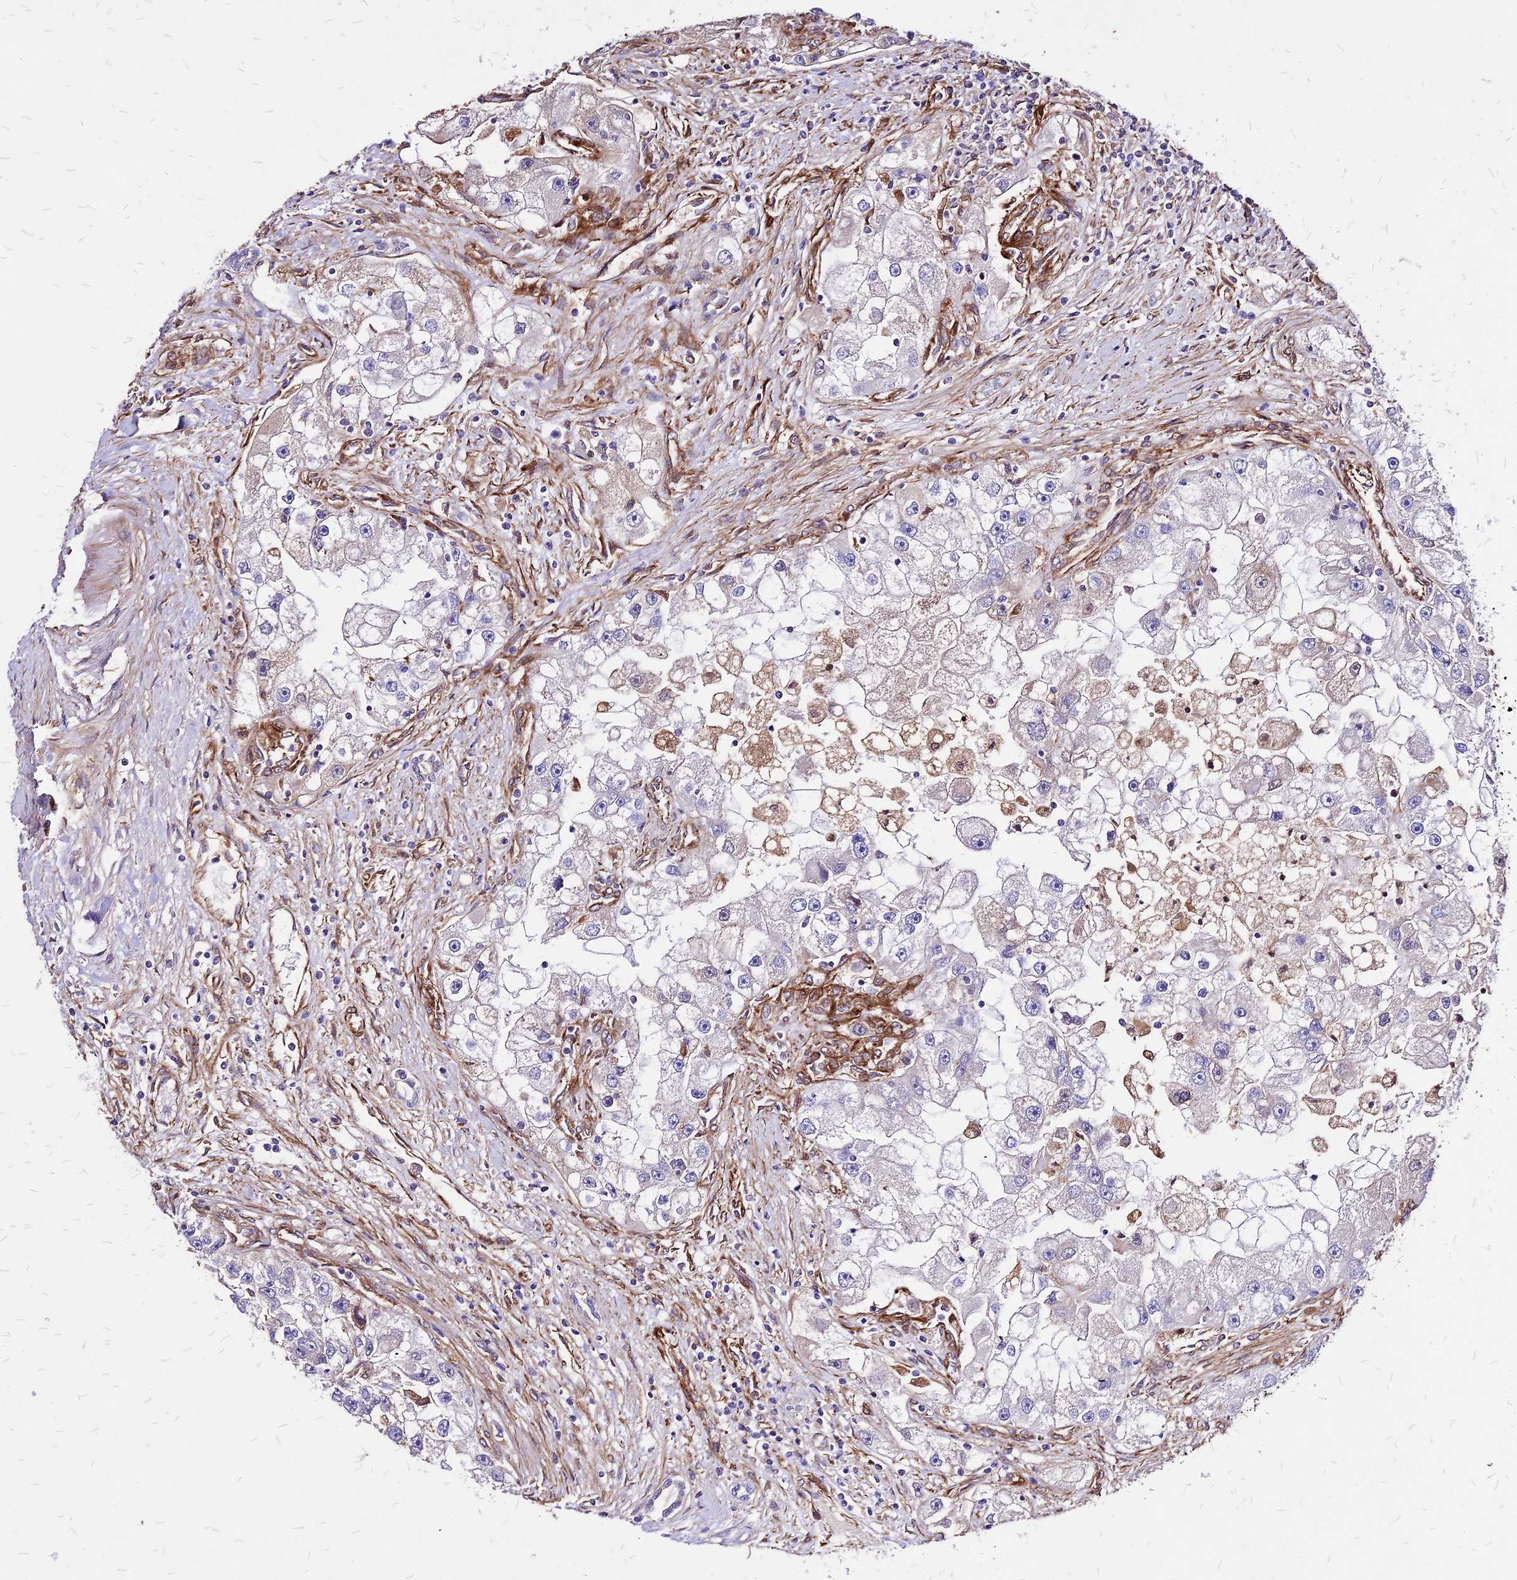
{"staining": {"intensity": "negative", "quantity": "none", "location": "none"}, "tissue": "renal cancer", "cell_type": "Tumor cells", "image_type": "cancer", "snomed": [{"axis": "morphology", "description": "Adenocarcinoma, NOS"}, {"axis": "topography", "description": "Kidney"}], "caption": "Immunohistochemistry (IHC) image of human renal adenocarcinoma stained for a protein (brown), which demonstrates no expression in tumor cells. (DAB immunohistochemistry (IHC), high magnification).", "gene": "EFCC1", "patient": {"sex": "male", "age": 63}}